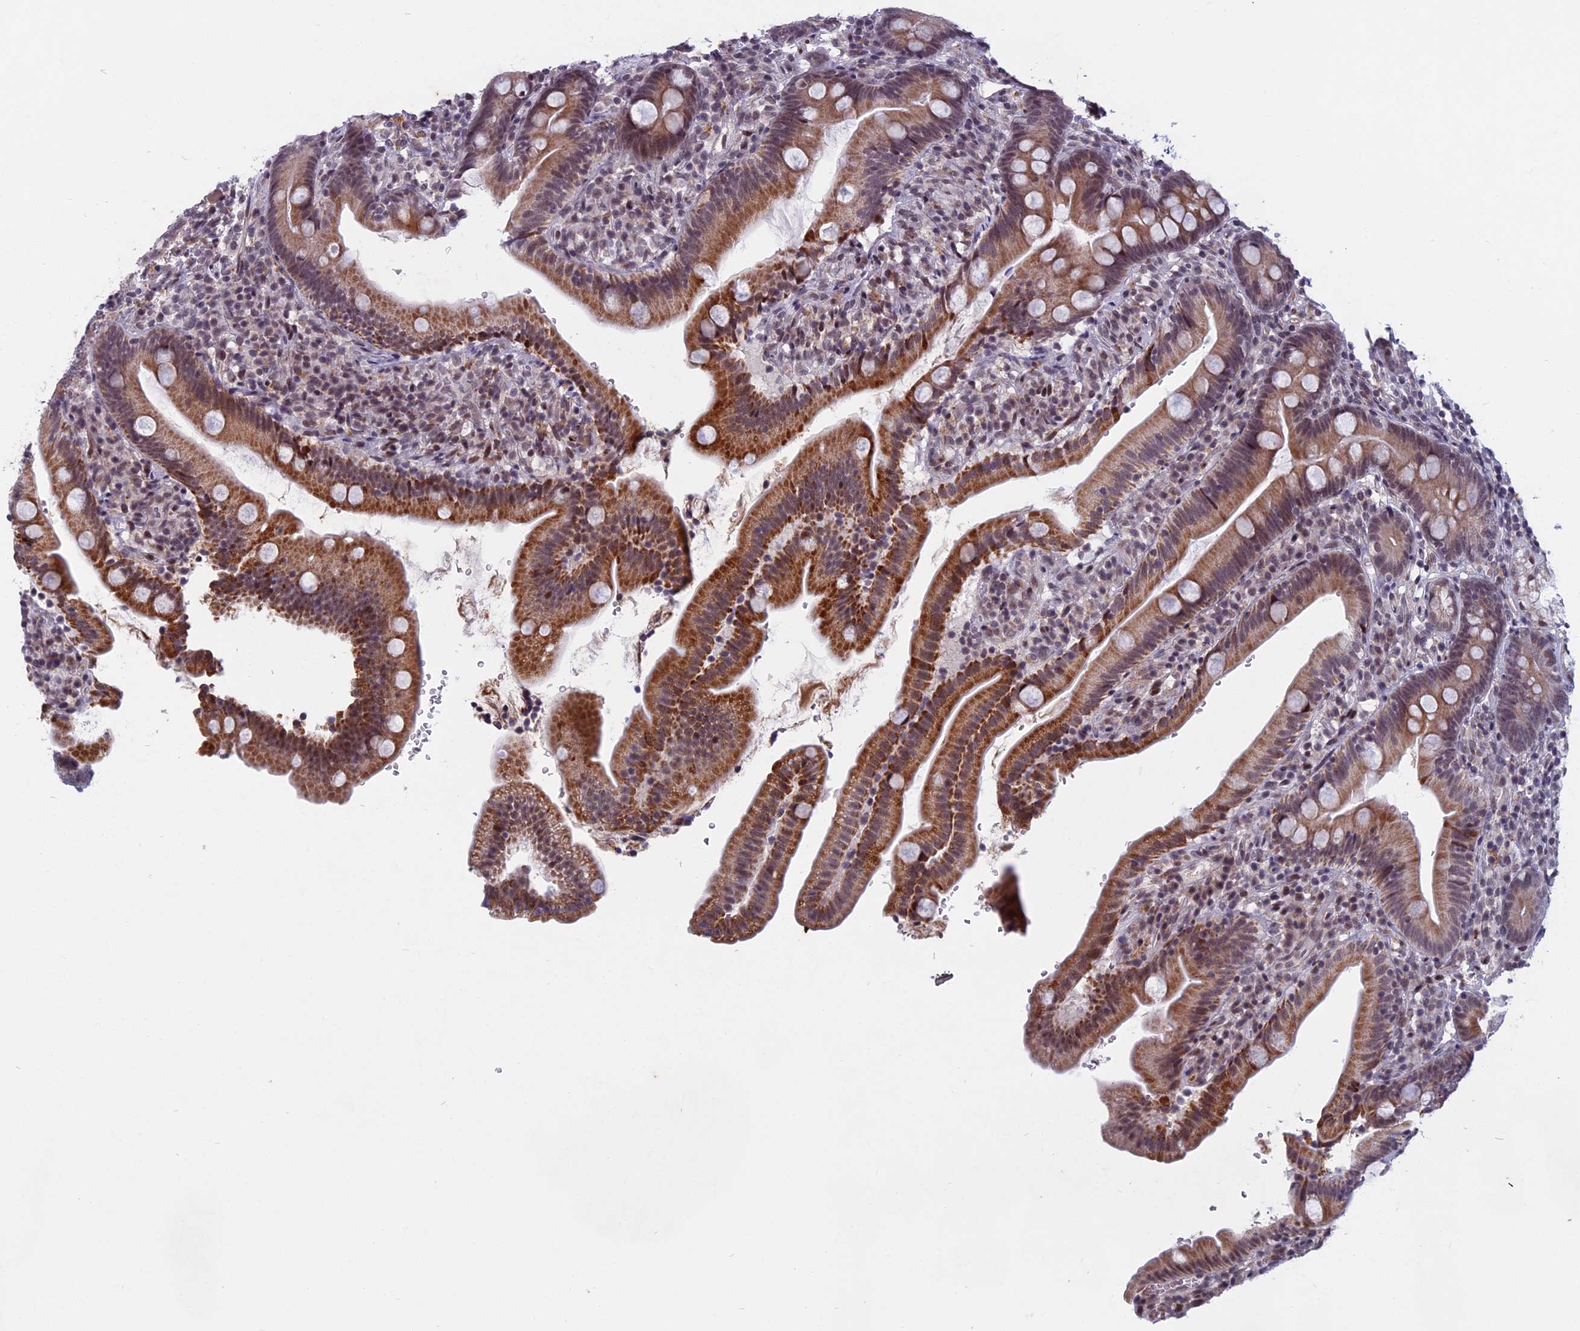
{"staining": {"intensity": "moderate", "quantity": "25%-75%", "location": "cytoplasmic/membranous"}, "tissue": "duodenum", "cell_type": "Glandular cells", "image_type": "normal", "snomed": [{"axis": "morphology", "description": "Normal tissue, NOS"}, {"axis": "topography", "description": "Duodenum"}], "caption": "Normal duodenum reveals moderate cytoplasmic/membranous positivity in approximately 25%-75% of glandular cells, visualized by immunohistochemistry. The protein is stained brown, and the nuclei are stained in blue (DAB (3,3'-diaminobenzidine) IHC with brightfield microscopy, high magnification).", "gene": "CDC7", "patient": {"sex": "female", "age": 67}}